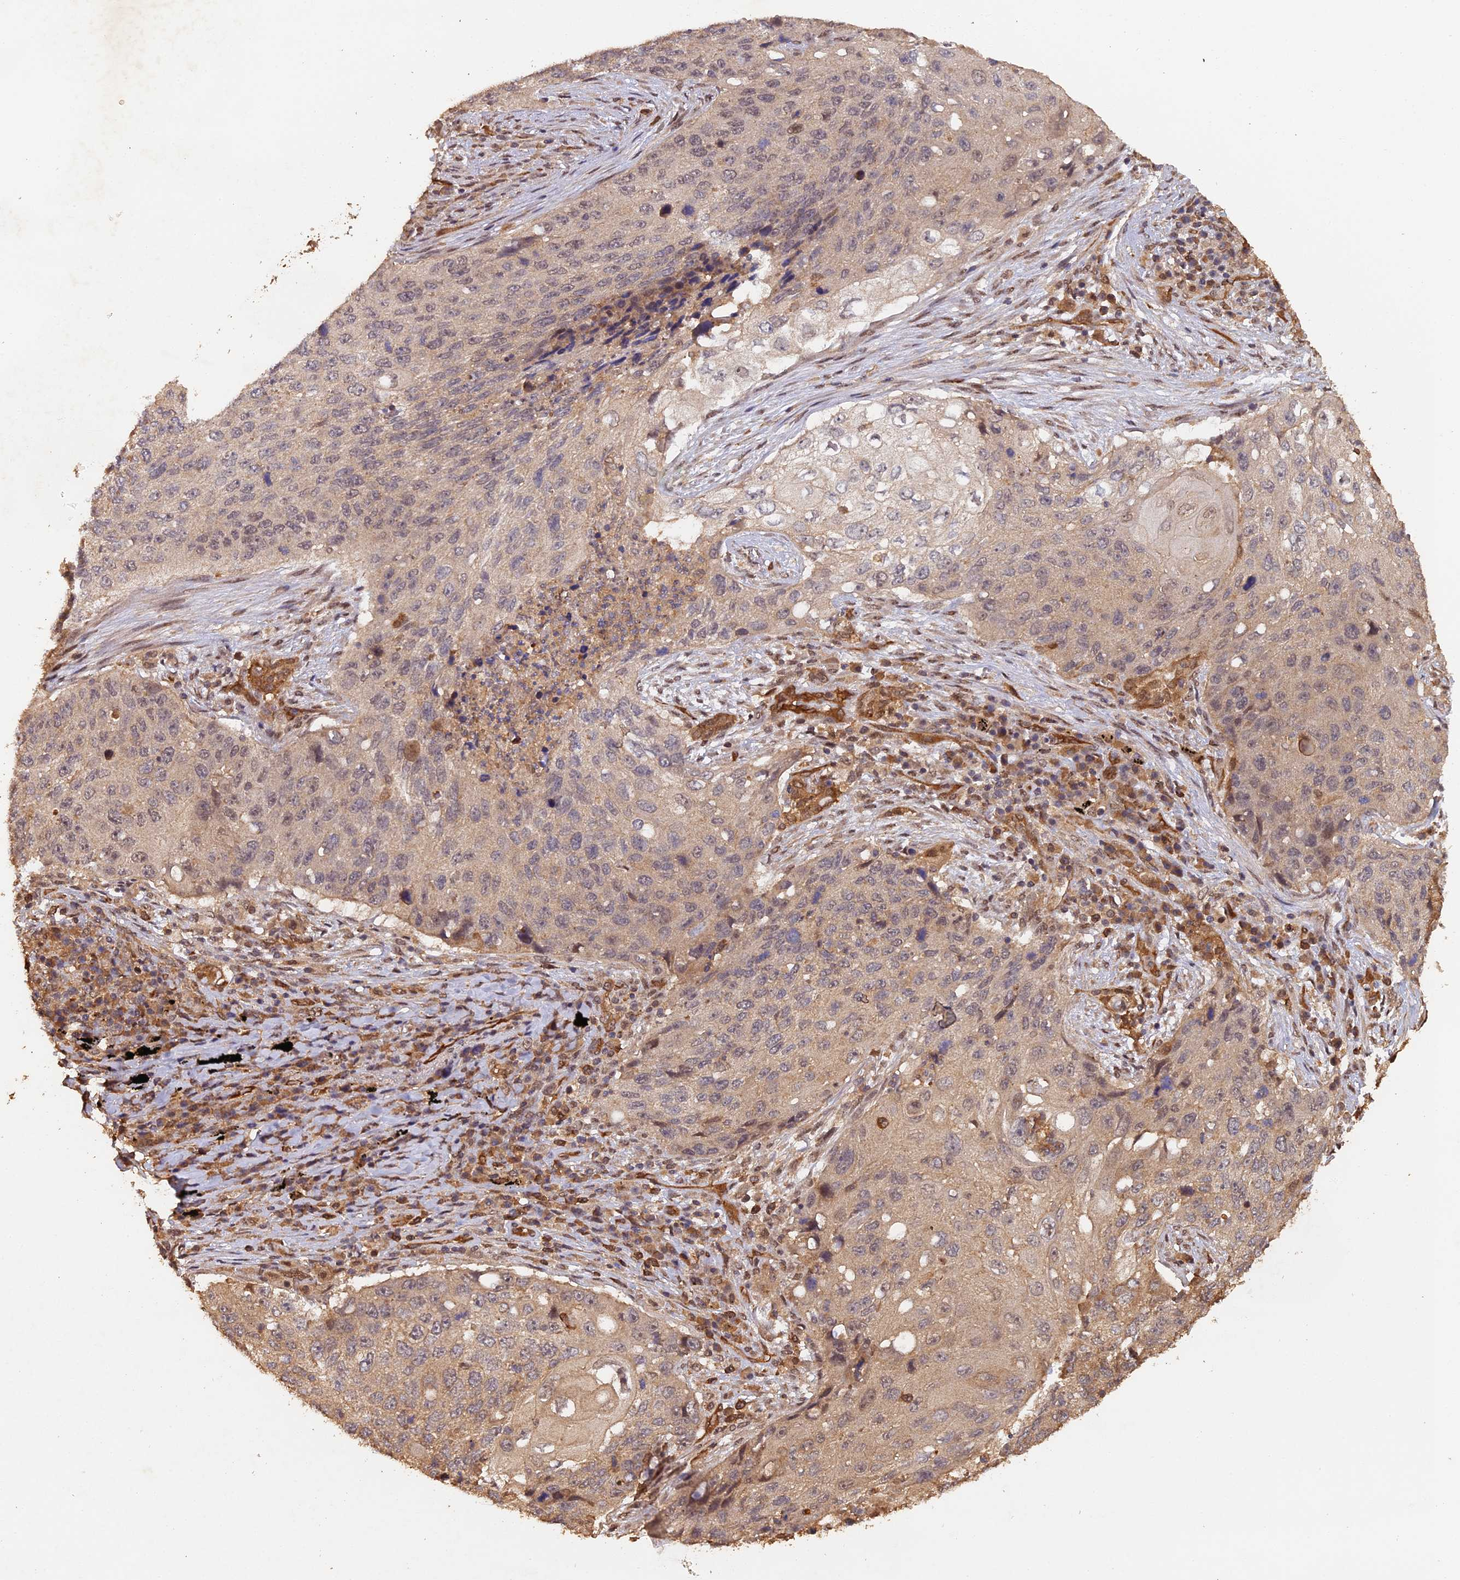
{"staining": {"intensity": "weak", "quantity": "25%-75%", "location": "cytoplasmic/membranous,nuclear"}, "tissue": "lung cancer", "cell_type": "Tumor cells", "image_type": "cancer", "snomed": [{"axis": "morphology", "description": "Squamous cell carcinoma, NOS"}, {"axis": "topography", "description": "Lung"}], "caption": "There is low levels of weak cytoplasmic/membranous and nuclear positivity in tumor cells of lung squamous cell carcinoma, as demonstrated by immunohistochemical staining (brown color).", "gene": "RALGAPA2", "patient": {"sex": "female", "age": 63}}